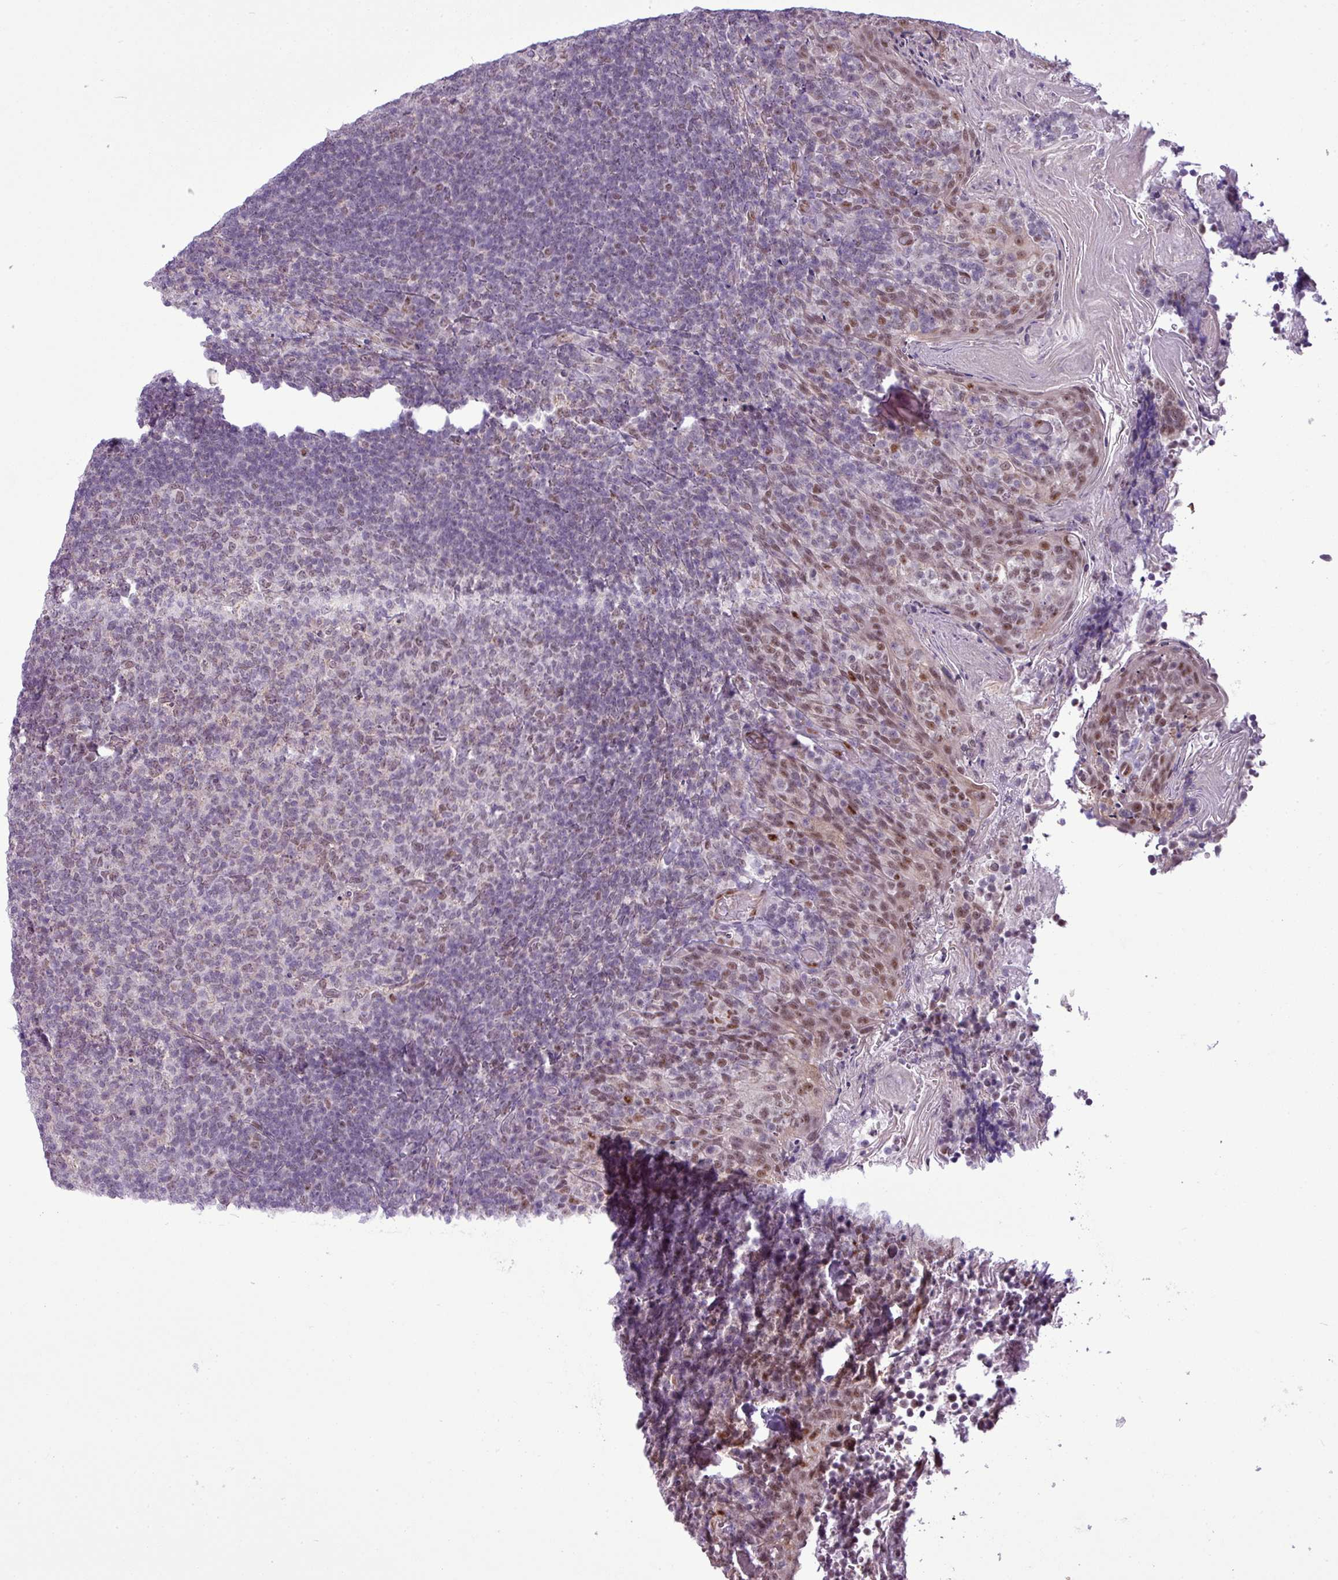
{"staining": {"intensity": "weak", "quantity": "25%-75%", "location": "nuclear"}, "tissue": "tonsil", "cell_type": "Germinal center cells", "image_type": "normal", "snomed": [{"axis": "morphology", "description": "Normal tissue, NOS"}, {"axis": "topography", "description": "Tonsil"}], "caption": "Immunohistochemistry (DAB (3,3'-diaminobenzidine)) staining of benign human tonsil shows weak nuclear protein positivity in approximately 25%-75% of germinal center cells.", "gene": "ZNF217", "patient": {"sex": "female", "age": 10}}